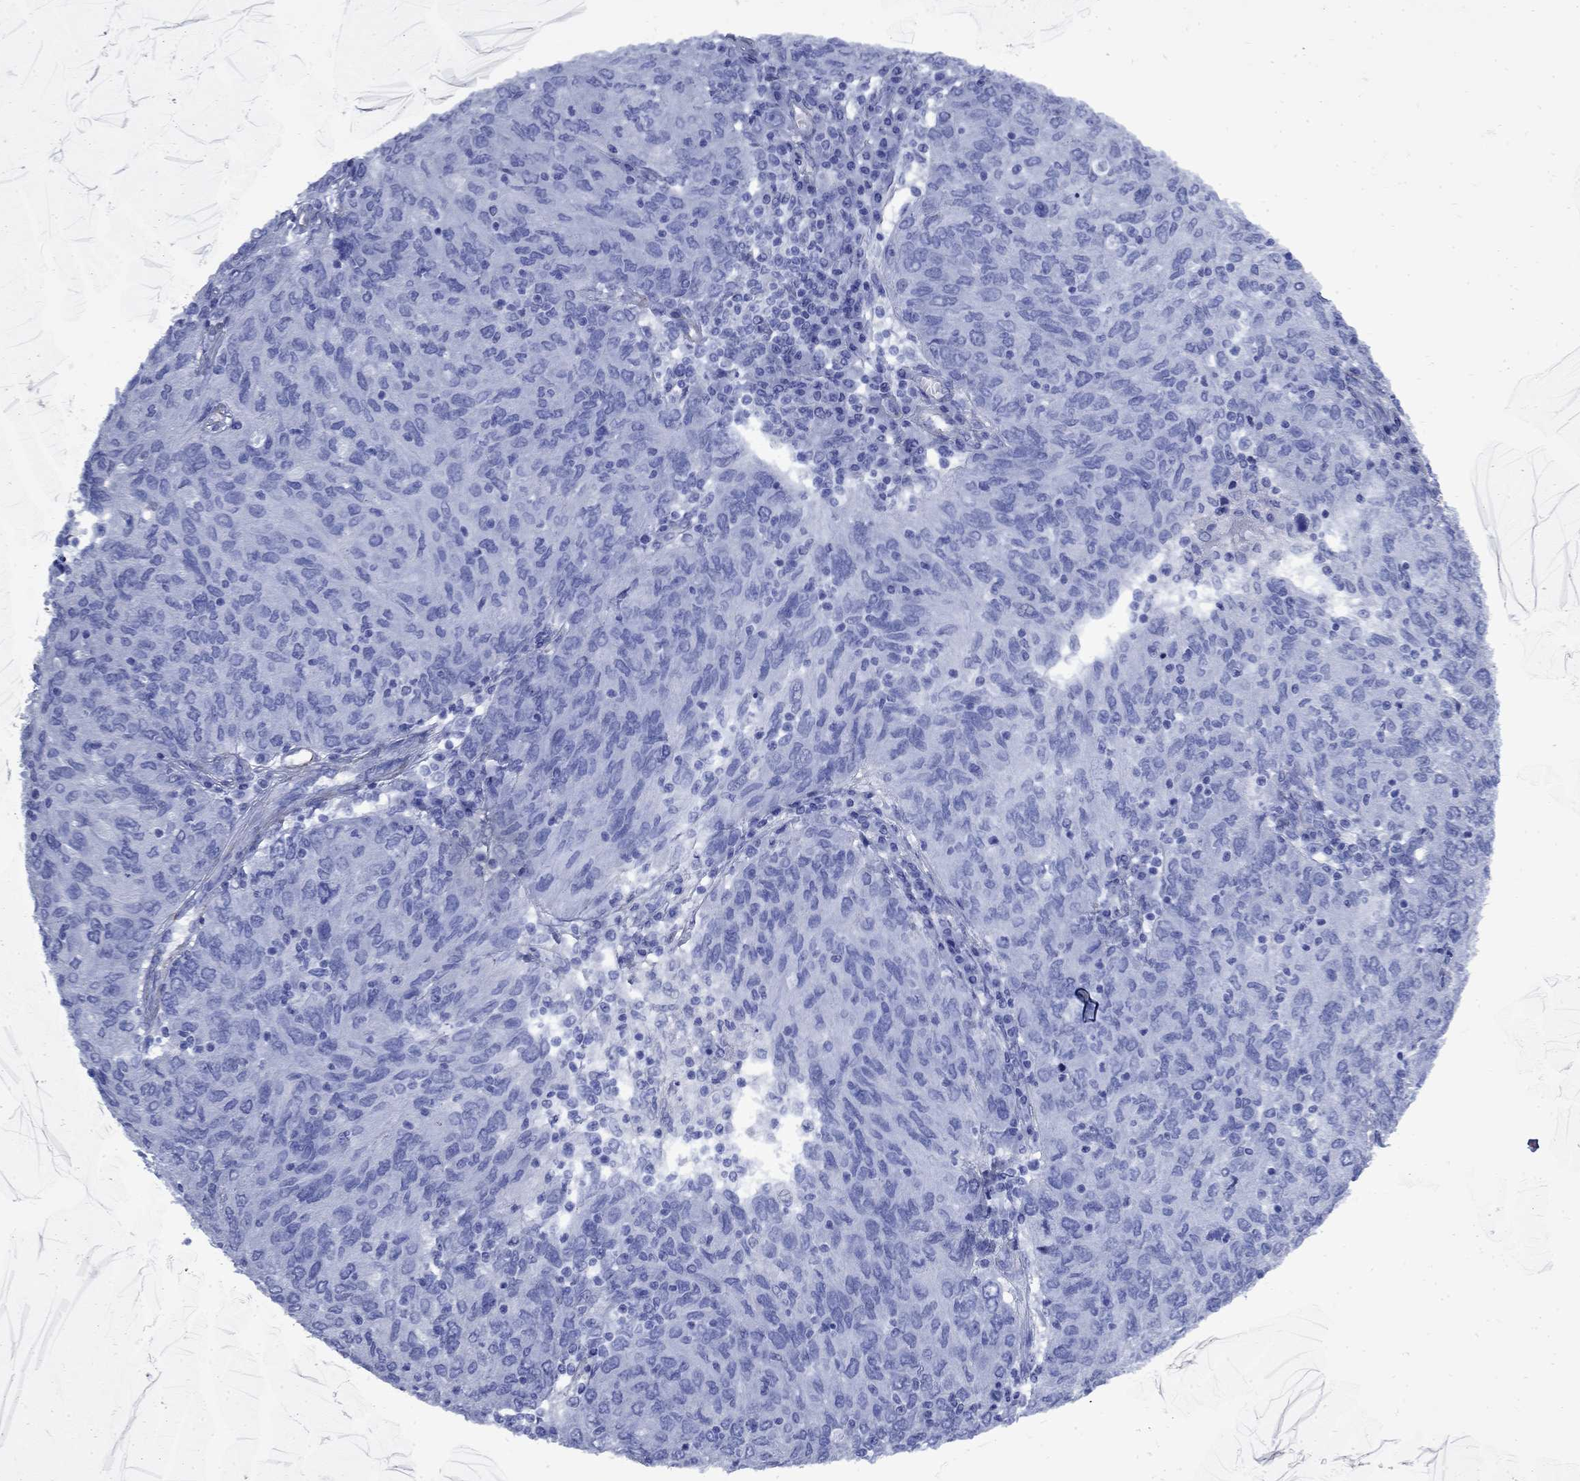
{"staining": {"intensity": "negative", "quantity": "none", "location": "none"}, "tissue": "ovarian cancer", "cell_type": "Tumor cells", "image_type": "cancer", "snomed": [{"axis": "morphology", "description": "Carcinoma, endometroid"}, {"axis": "topography", "description": "Ovary"}], "caption": "Protein analysis of ovarian endometroid carcinoma exhibits no significant positivity in tumor cells.", "gene": "VTN", "patient": {"sex": "female", "age": 50}}